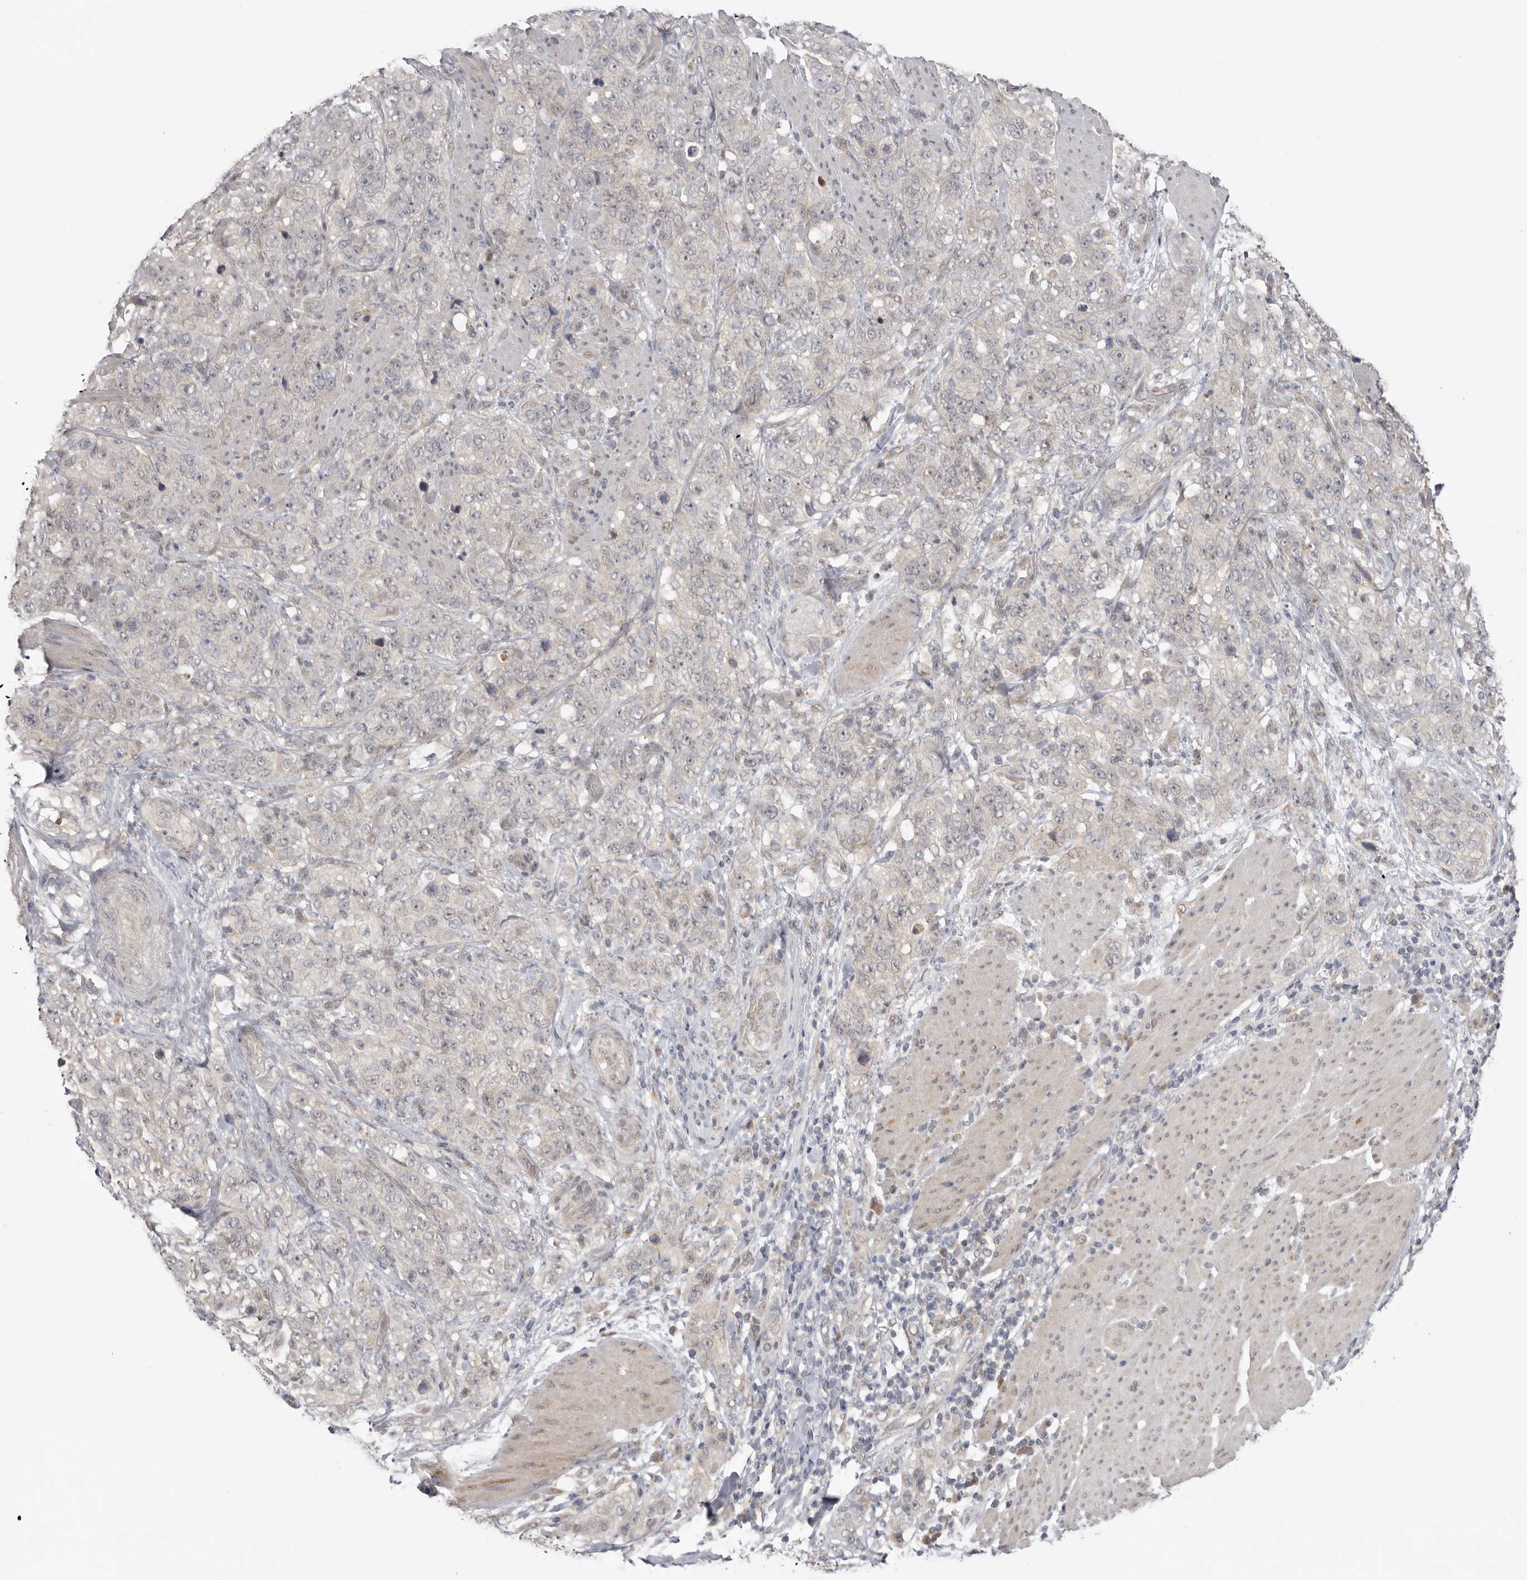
{"staining": {"intensity": "negative", "quantity": "none", "location": "none"}, "tissue": "stomach cancer", "cell_type": "Tumor cells", "image_type": "cancer", "snomed": [{"axis": "morphology", "description": "Adenocarcinoma, NOS"}, {"axis": "topography", "description": "Stomach"}], "caption": "DAB (3,3'-diaminobenzidine) immunohistochemical staining of stomach adenocarcinoma exhibits no significant expression in tumor cells.", "gene": "NSUN4", "patient": {"sex": "male", "age": 48}}